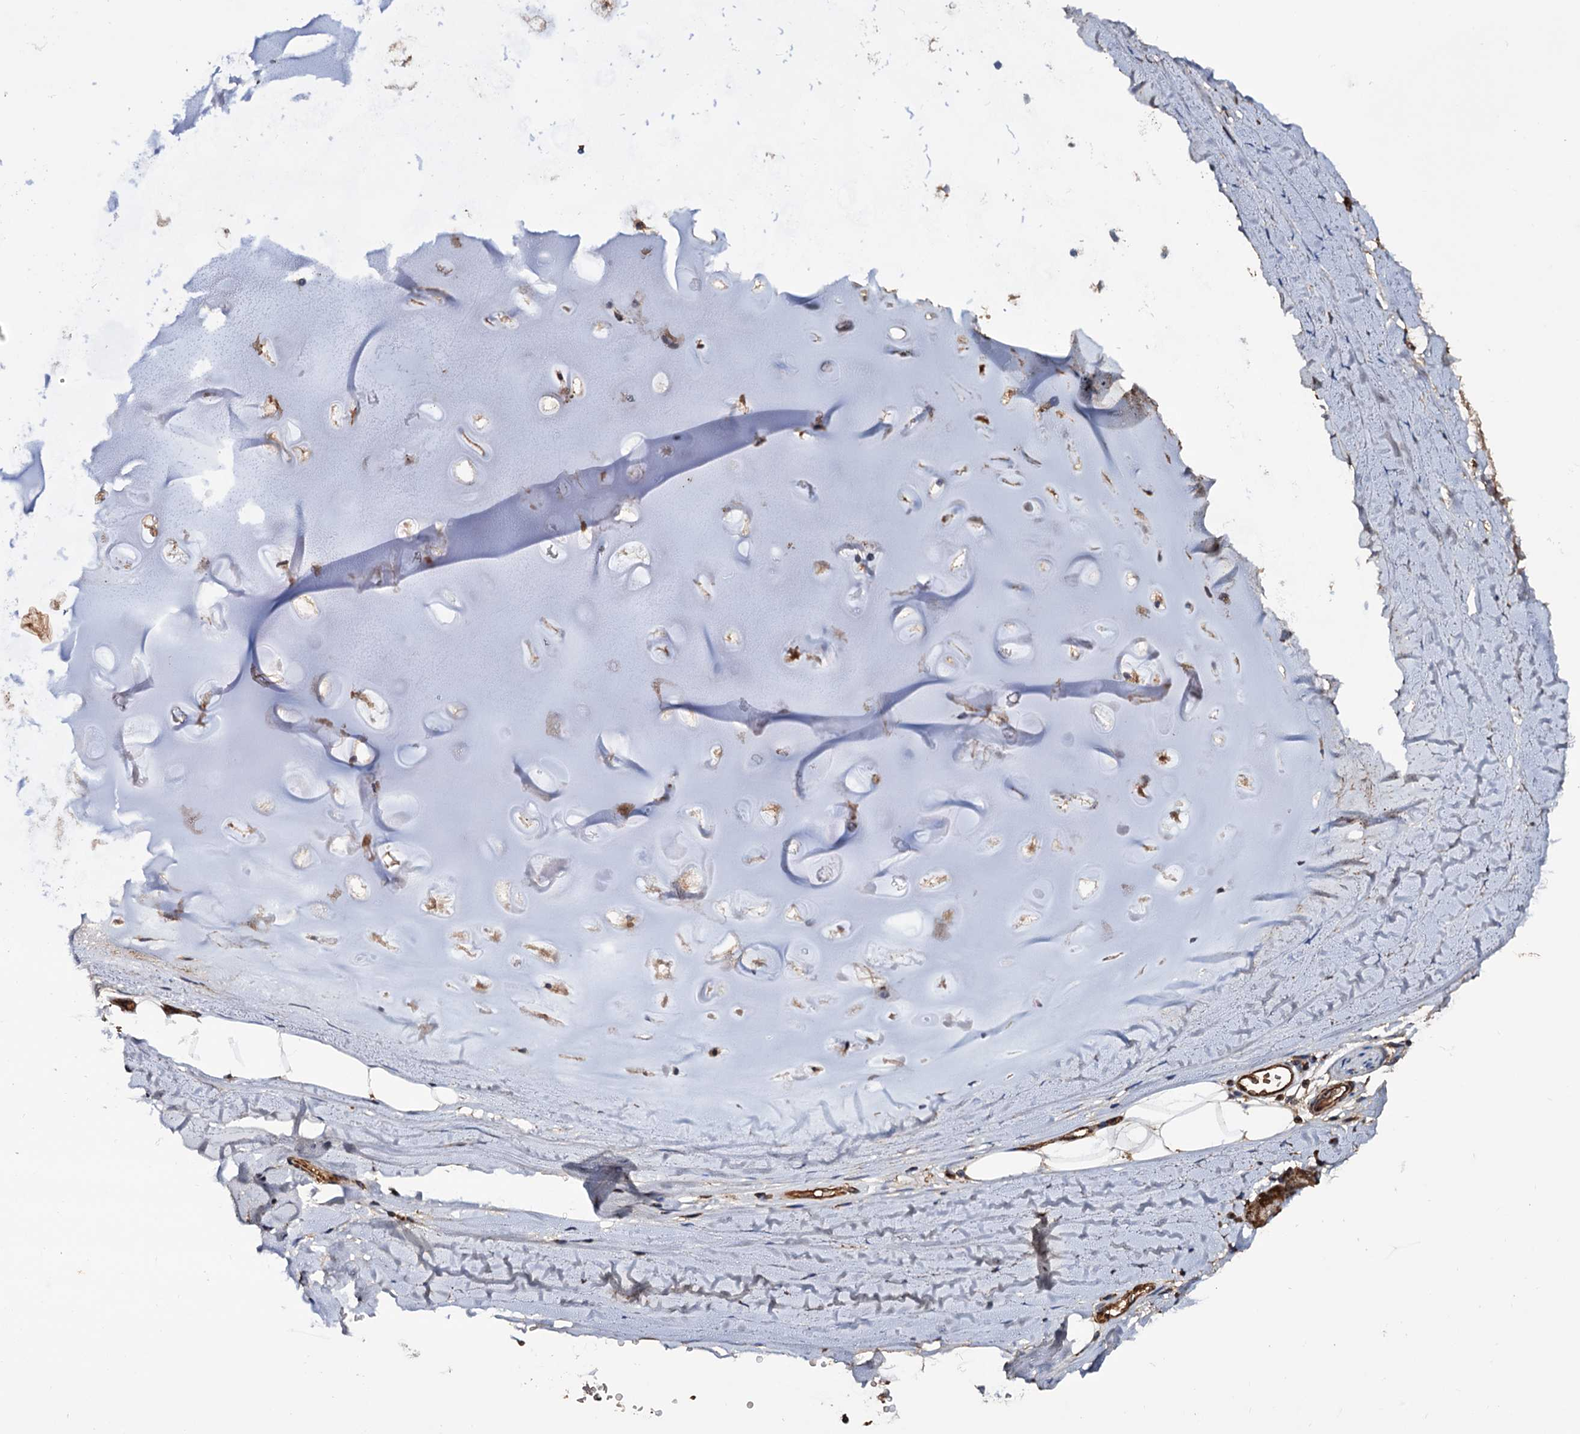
{"staining": {"intensity": "moderate", "quantity": "25%-75%", "location": "cytoplasmic/membranous"}, "tissue": "adipose tissue", "cell_type": "Adipocytes", "image_type": "normal", "snomed": [{"axis": "morphology", "description": "Normal tissue, NOS"}, {"axis": "topography", "description": "Lymph node"}, {"axis": "topography", "description": "Bronchus"}], "caption": "IHC histopathology image of normal adipose tissue: adipose tissue stained using immunohistochemistry exhibits medium levels of moderate protein expression localized specifically in the cytoplasmic/membranous of adipocytes, appearing as a cytoplasmic/membranous brown color.", "gene": "MRPL42", "patient": {"sex": "male", "age": 63}}